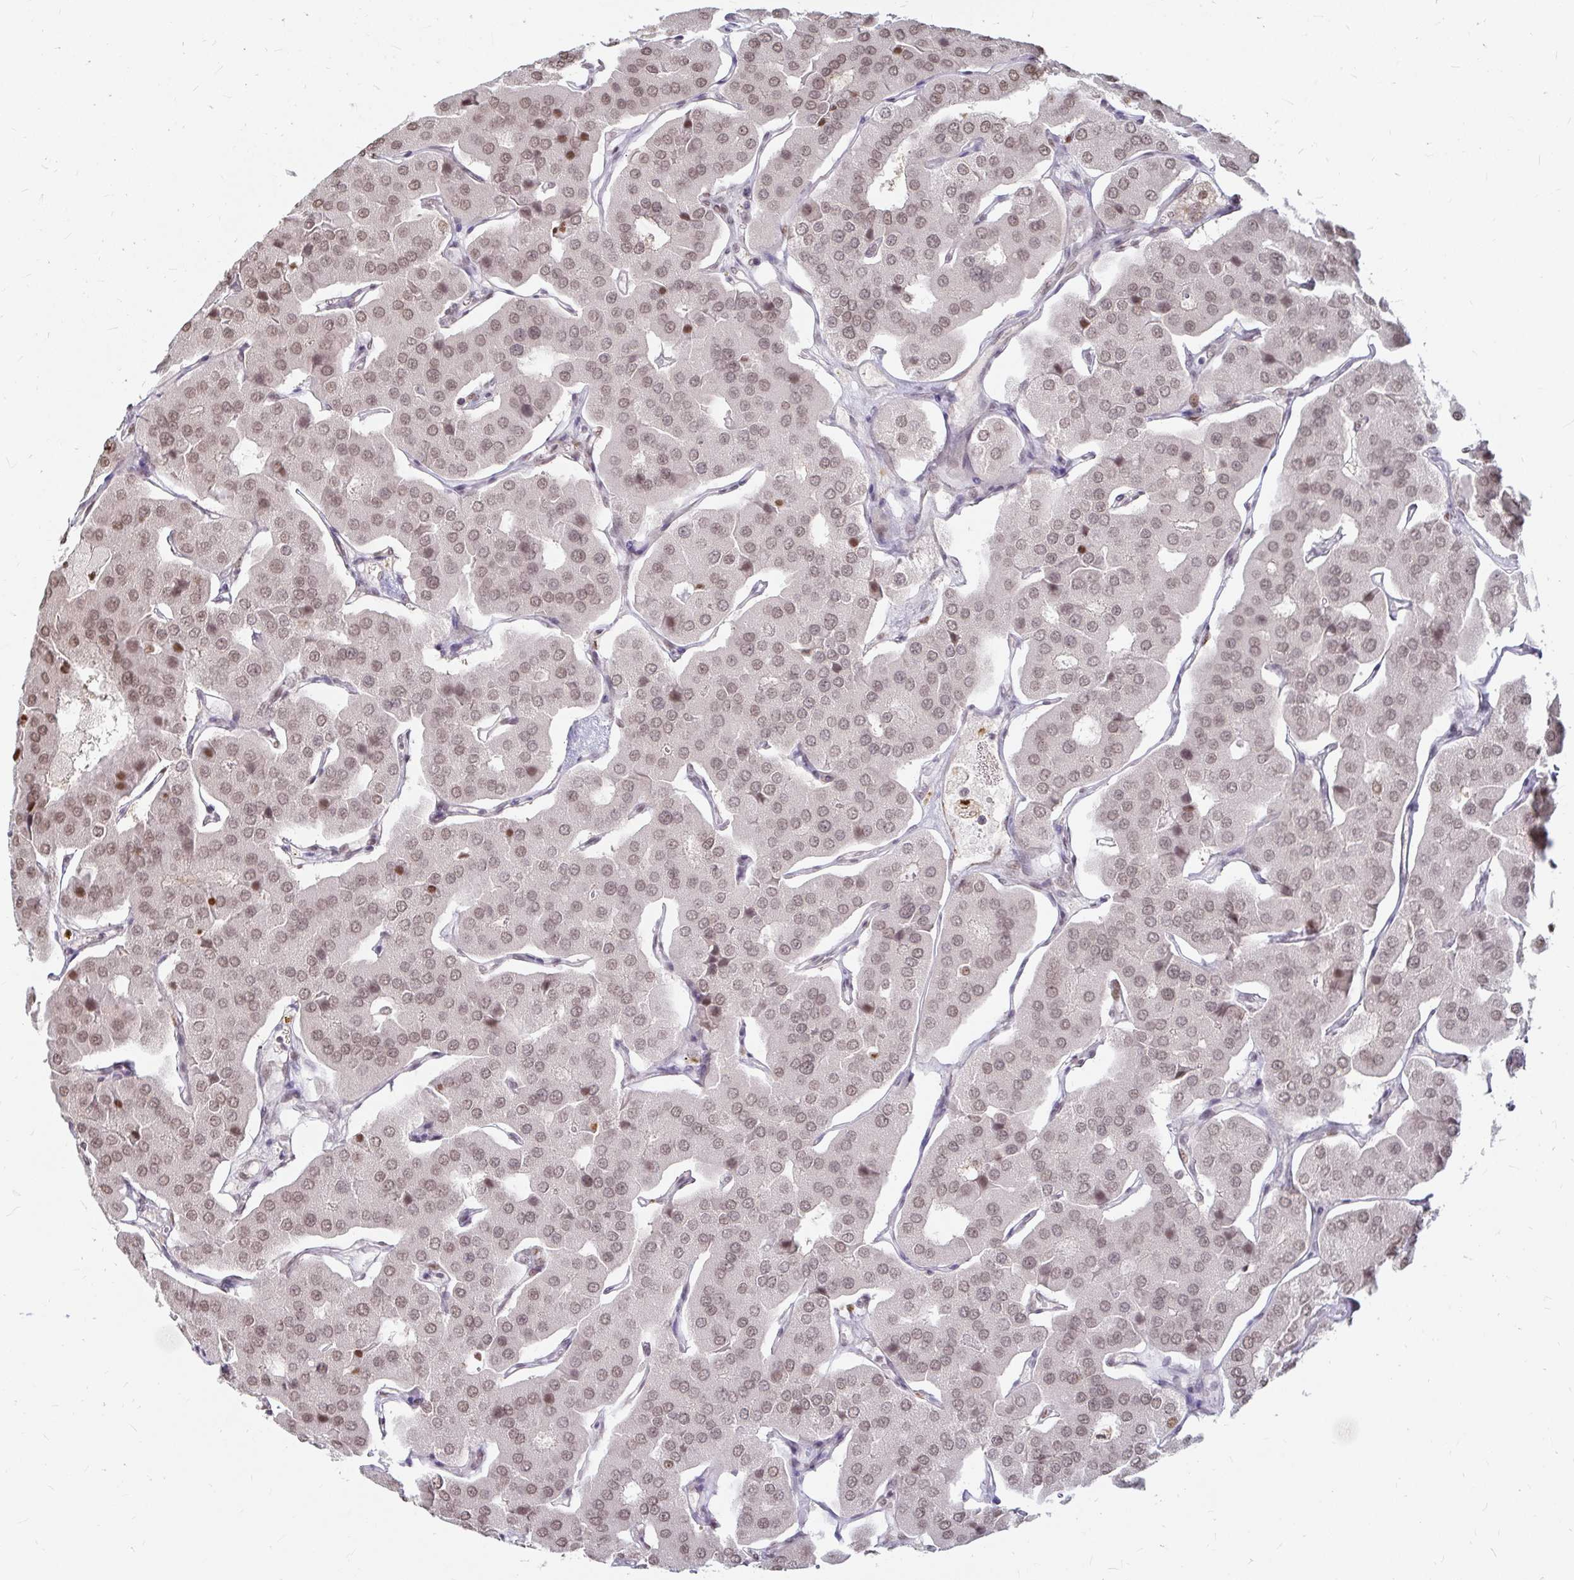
{"staining": {"intensity": "weak", "quantity": ">75%", "location": "nuclear"}, "tissue": "parathyroid gland", "cell_type": "Glandular cells", "image_type": "normal", "snomed": [{"axis": "morphology", "description": "Normal tissue, NOS"}, {"axis": "morphology", "description": "Adenoma, NOS"}, {"axis": "topography", "description": "Parathyroid gland"}], "caption": "The photomicrograph demonstrates a brown stain indicating the presence of a protein in the nuclear of glandular cells in parathyroid gland.", "gene": "HNRNPU", "patient": {"sex": "female", "age": 86}}